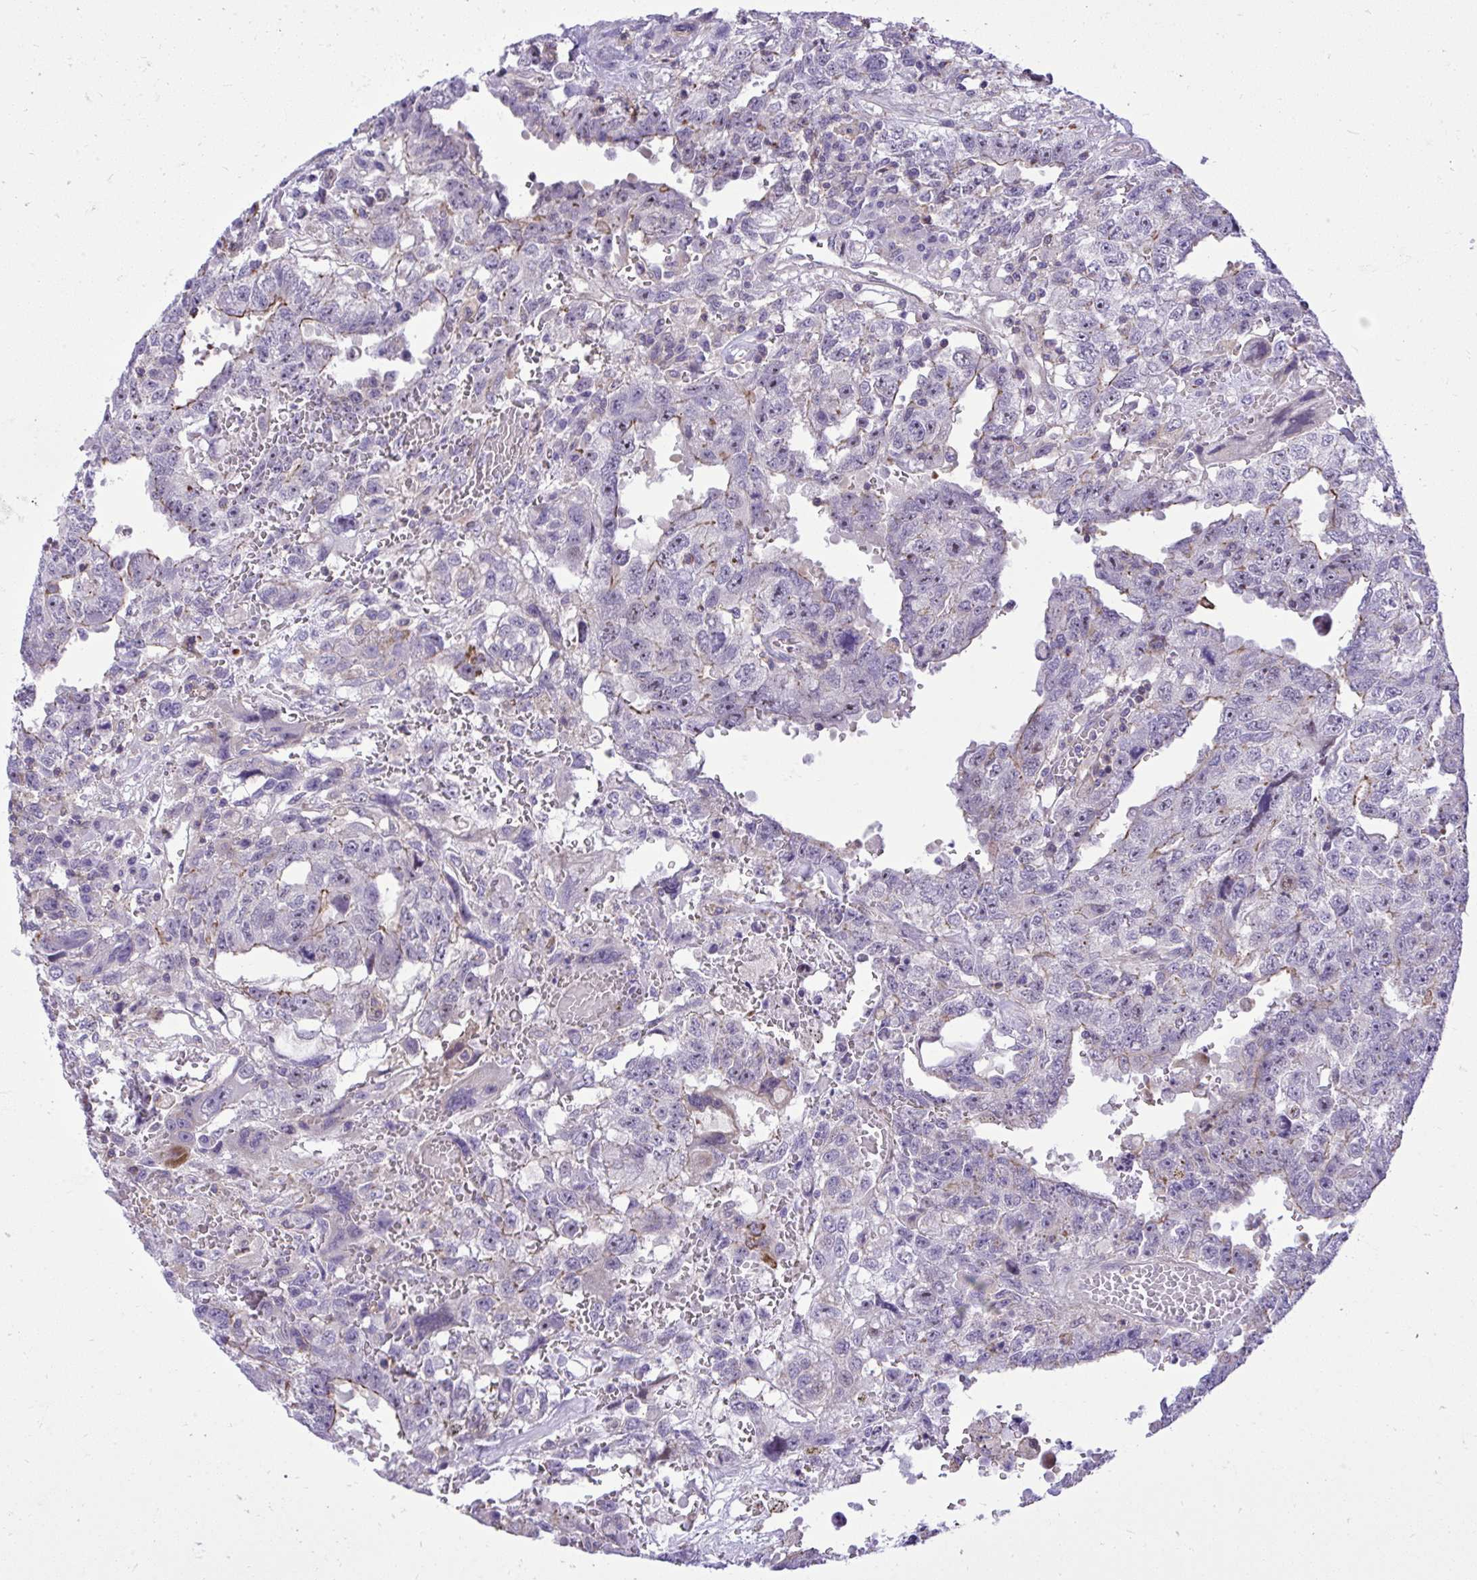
{"staining": {"intensity": "weak", "quantity": "<25%", "location": "cytoplasmic/membranous"}, "tissue": "testis cancer", "cell_type": "Tumor cells", "image_type": "cancer", "snomed": [{"axis": "morphology", "description": "Carcinoma, Embryonal, NOS"}, {"axis": "topography", "description": "Testis"}], "caption": "Protein analysis of embryonal carcinoma (testis) demonstrates no significant staining in tumor cells.", "gene": "GRK4", "patient": {"sex": "male", "age": 26}}